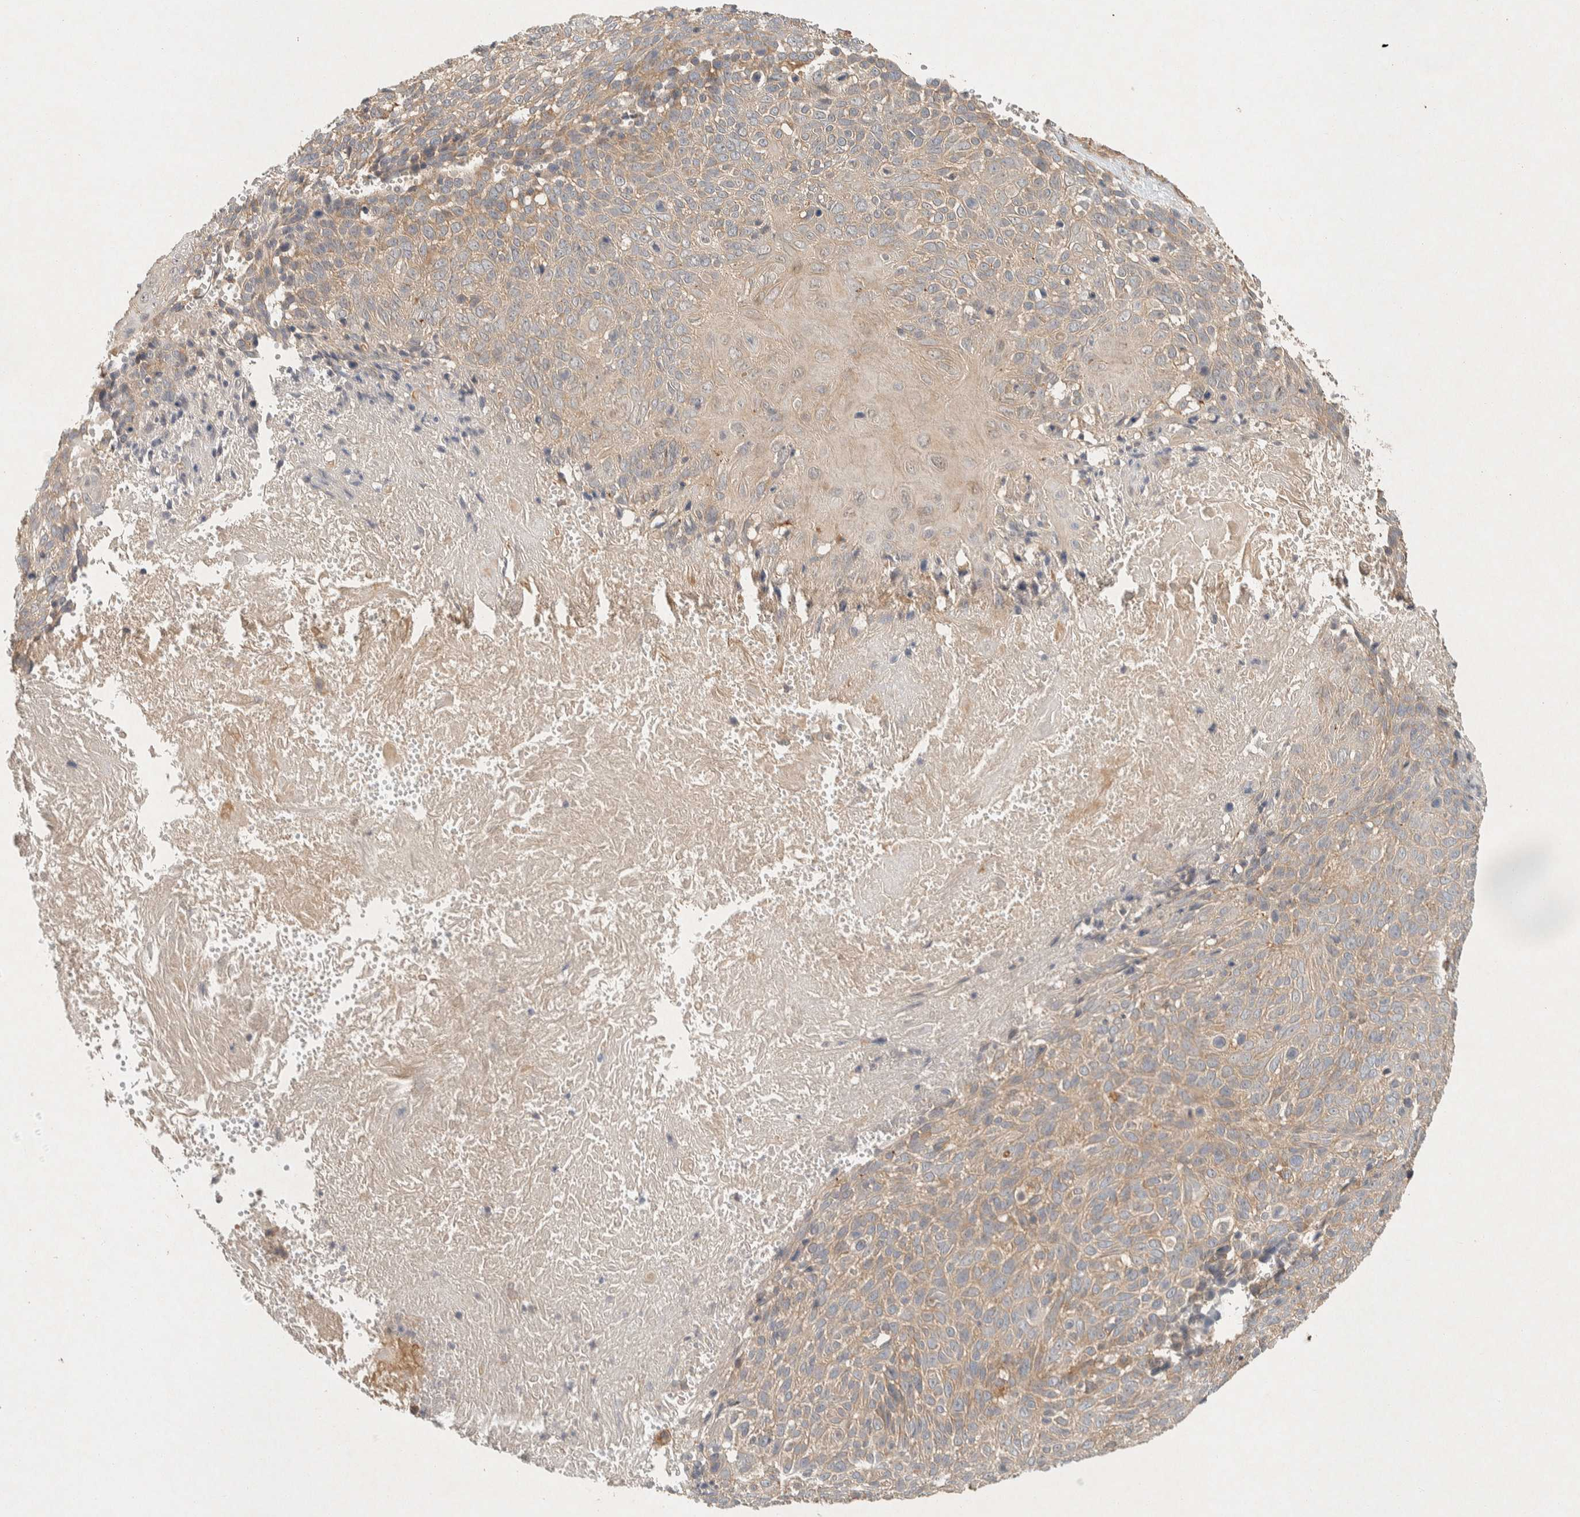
{"staining": {"intensity": "weak", "quantity": "25%-75%", "location": "cytoplasmic/membranous"}, "tissue": "cervical cancer", "cell_type": "Tumor cells", "image_type": "cancer", "snomed": [{"axis": "morphology", "description": "Squamous cell carcinoma, NOS"}, {"axis": "topography", "description": "Cervix"}], "caption": "This histopathology image demonstrates IHC staining of human cervical squamous cell carcinoma, with low weak cytoplasmic/membranous positivity in about 25%-75% of tumor cells.", "gene": "PXK", "patient": {"sex": "female", "age": 74}}